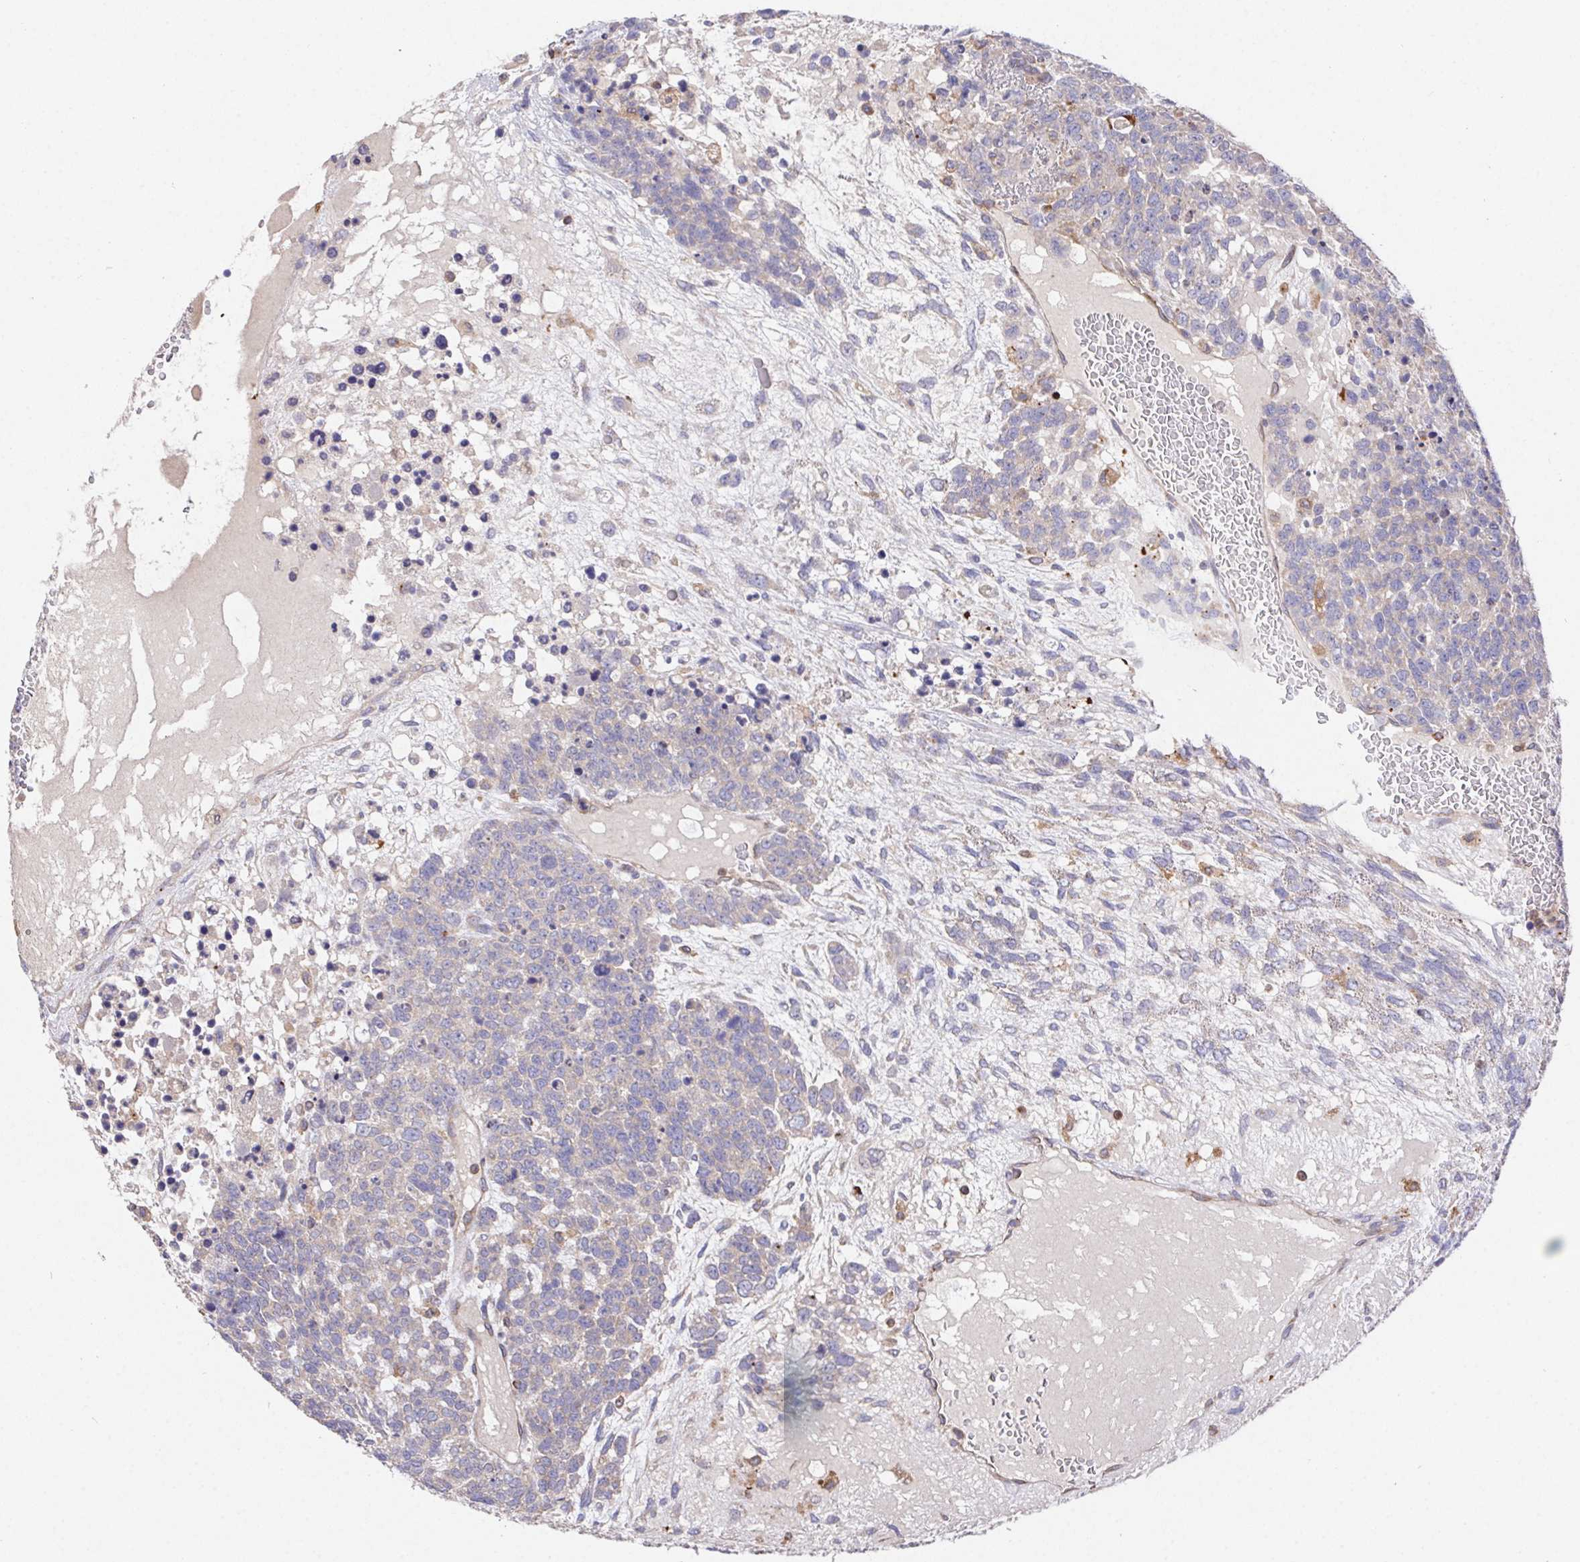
{"staining": {"intensity": "negative", "quantity": "none", "location": "none"}, "tissue": "testis cancer", "cell_type": "Tumor cells", "image_type": "cancer", "snomed": [{"axis": "morphology", "description": "Carcinoma, Embryonal, NOS"}, {"axis": "topography", "description": "Testis"}], "caption": "There is no significant positivity in tumor cells of embryonal carcinoma (testis). (DAB immunohistochemistry with hematoxylin counter stain).", "gene": "FAM241A", "patient": {"sex": "male", "age": 23}}